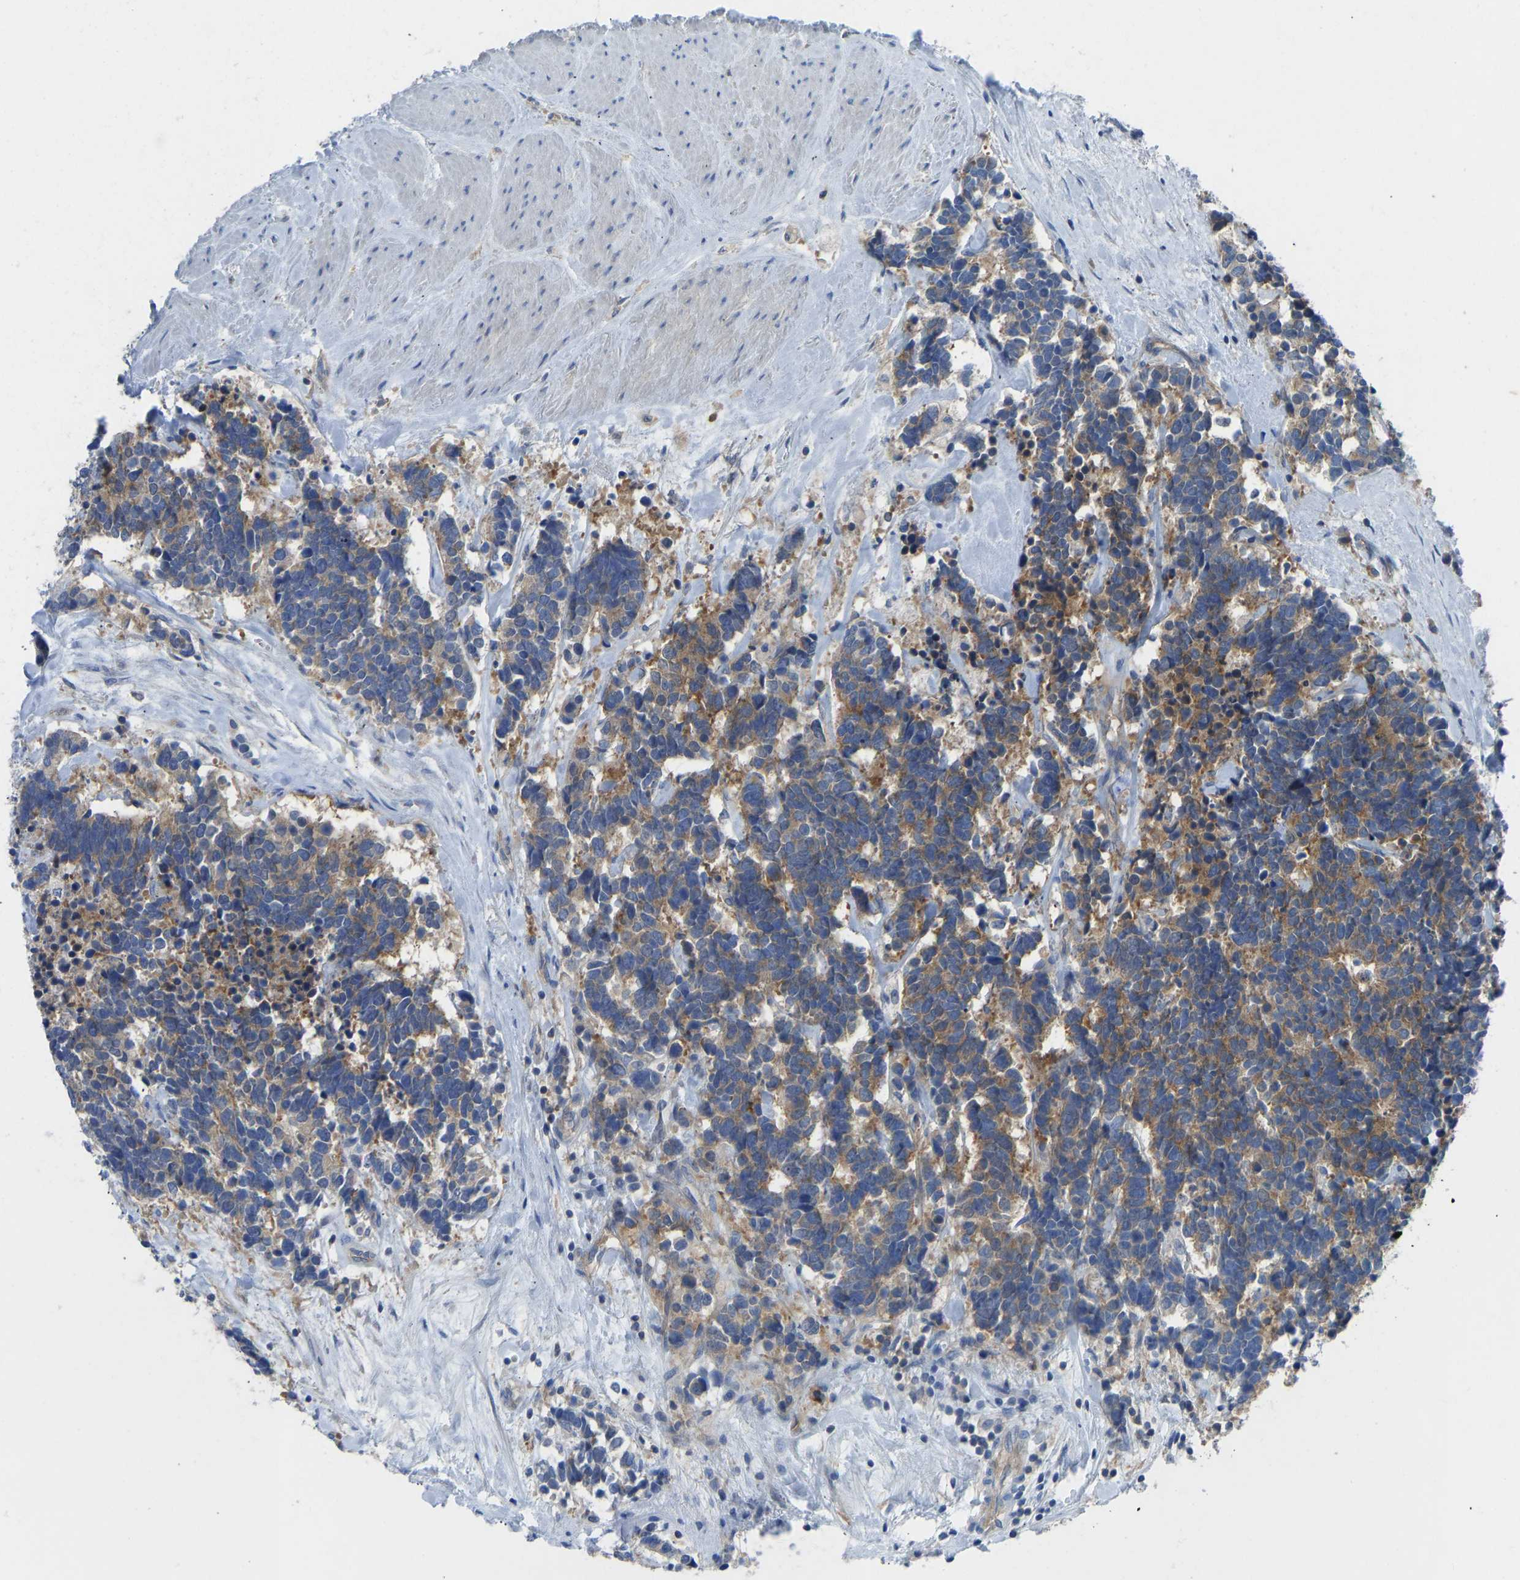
{"staining": {"intensity": "moderate", "quantity": ">75%", "location": "cytoplasmic/membranous"}, "tissue": "carcinoid", "cell_type": "Tumor cells", "image_type": "cancer", "snomed": [{"axis": "morphology", "description": "Carcinoma, NOS"}, {"axis": "morphology", "description": "Carcinoid, malignant, NOS"}, {"axis": "topography", "description": "Urinary bladder"}], "caption": "Human carcinoid stained with a brown dye demonstrates moderate cytoplasmic/membranous positive expression in approximately >75% of tumor cells.", "gene": "PPP3CA", "patient": {"sex": "male", "age": 57}}